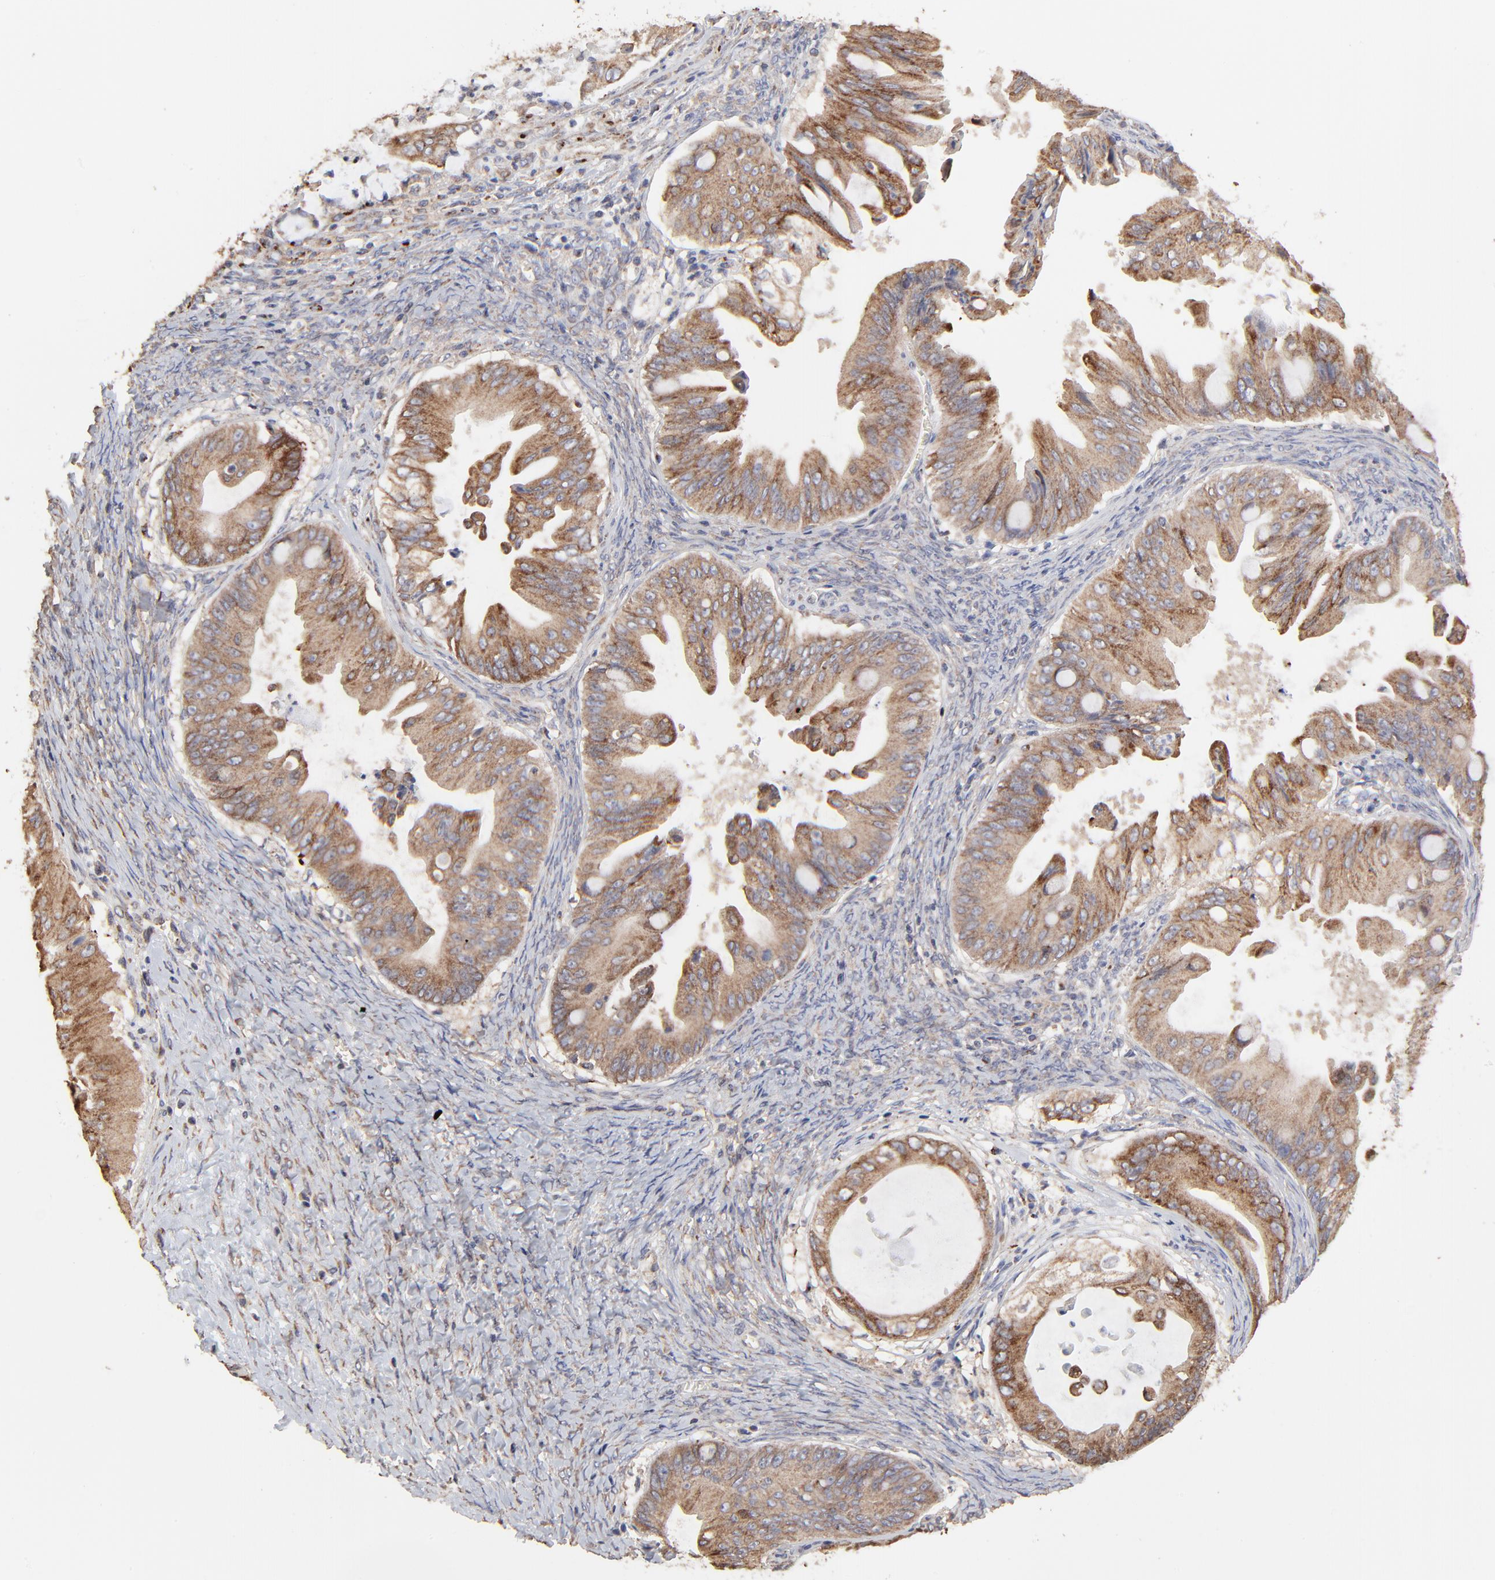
{"staining": {"intensity": "moderate", "quantity": ">75%", "location": "cytoplasmic/membranous"}, "tissue": "ovarian cancer", "cell_type": "Tumor cells", "image_type": "cancer", "snomed": [{"axis": "morphology", "description": "Cystadenocarcinoma, mucinous, NOS"}, {"axis": "topography", "description": "Ovary"}], "caption": "Ovarian cancer stained for a protein reveals moderate cytoplasmic/membranous positivity in tumor cells.", "gene": "ELP2", "patient": {"sex": "female", "age": 37}}